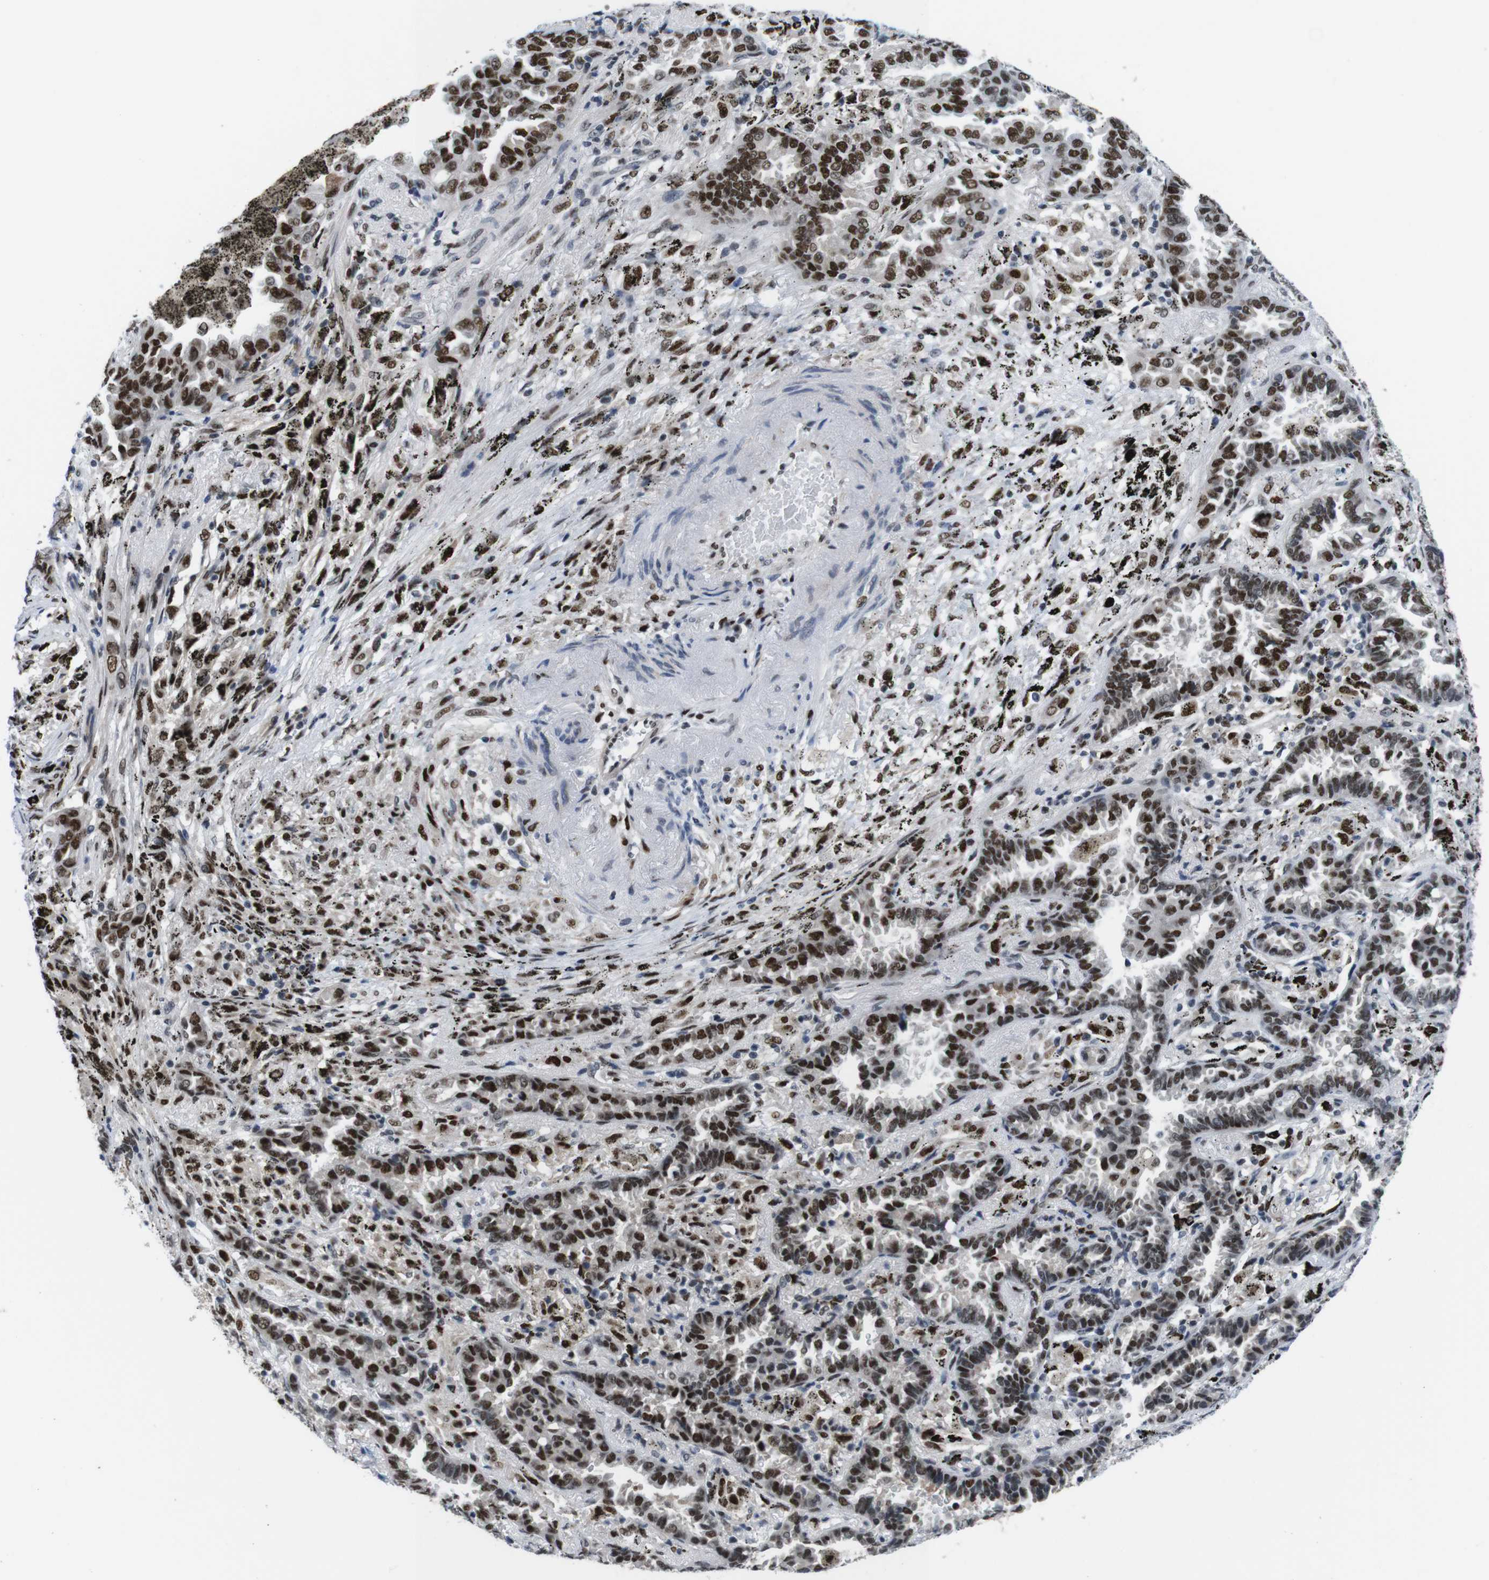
{"staining": {"intensity": "strong", "quantity": ">75%", "location": "nuclear"}, "tissue": "lung cancer", "cell_type": "Tumor cells", "image_type": "cancer", "snomed": [{"axis": "morphology", "description": "Normal tissue, NOS"}, {"axis": "morphology", "description": "Adenocarcinoma, NOS"}, {"axis": "topography", "description": "Lung"}], "caption": "Brown immunohistochemical staining in adenocarcinoma (lung) demonstrates strong nuclear staining in approximately >75% of tumor cells.", "gene": "PSME3", "patient": {"sex": "male", "age": 59}}